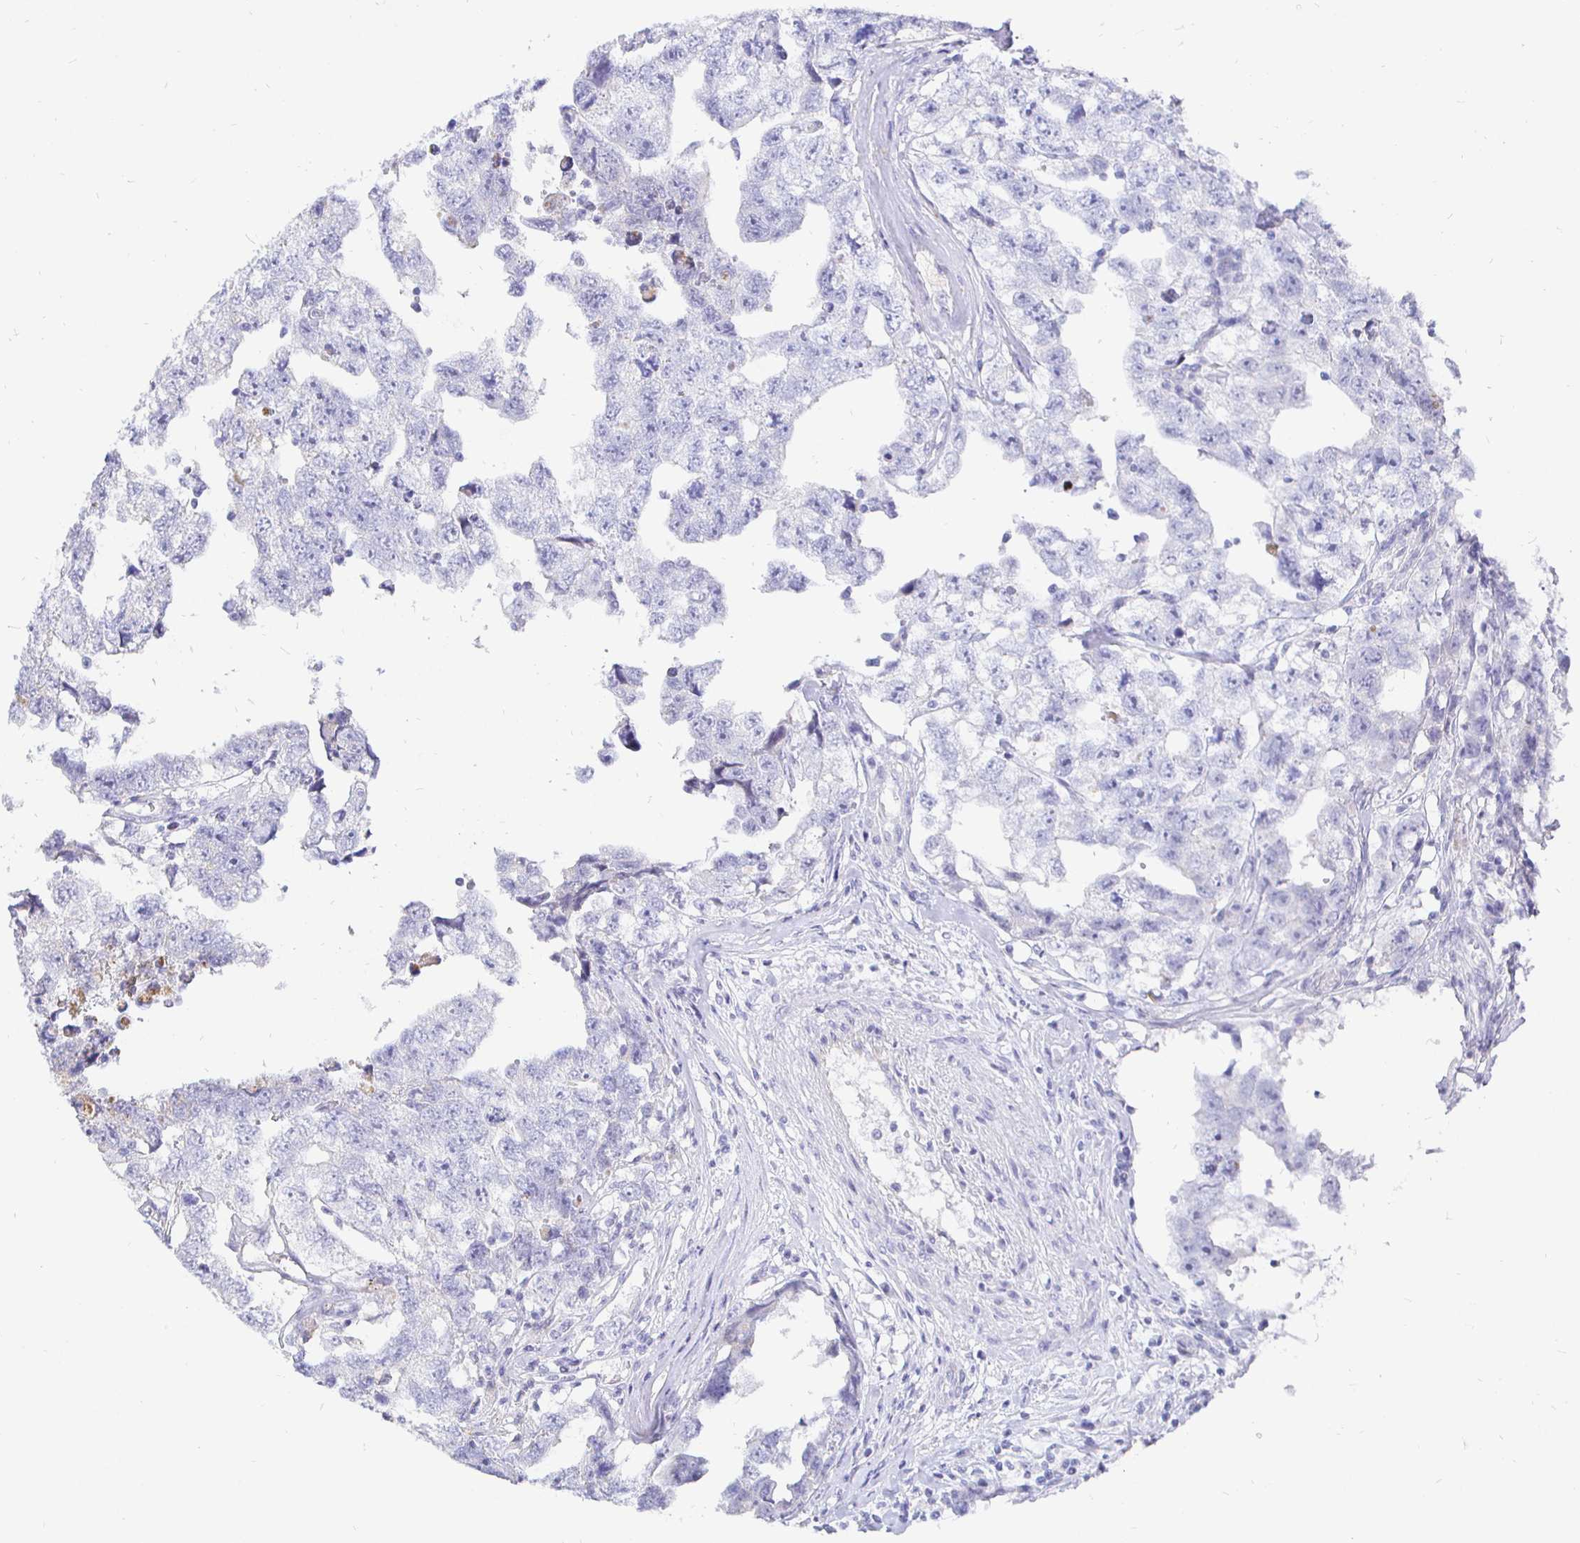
{"staining": {"intensity": "negative", "quantity": "none", "location": "none"}, "tissue": "testis cancer", "cell_type": "Tumor cells", "image_type": "cancer", "snomed": [{"axis": "morphology", "description": "Carcinoma, Embryonal, NOS"}, {"axis": "topography", "description": "Testis"}], "caption": "This is a histopathology image of IHC staining of testis embryonal carcinoma, which shows no expression in tumor cells. The staining is performed using DAB brown chromogen with nuclei counter-stained in using hematoxylin.", "gene": "CR2", "patient": {"sex": "male", "age": 22}}